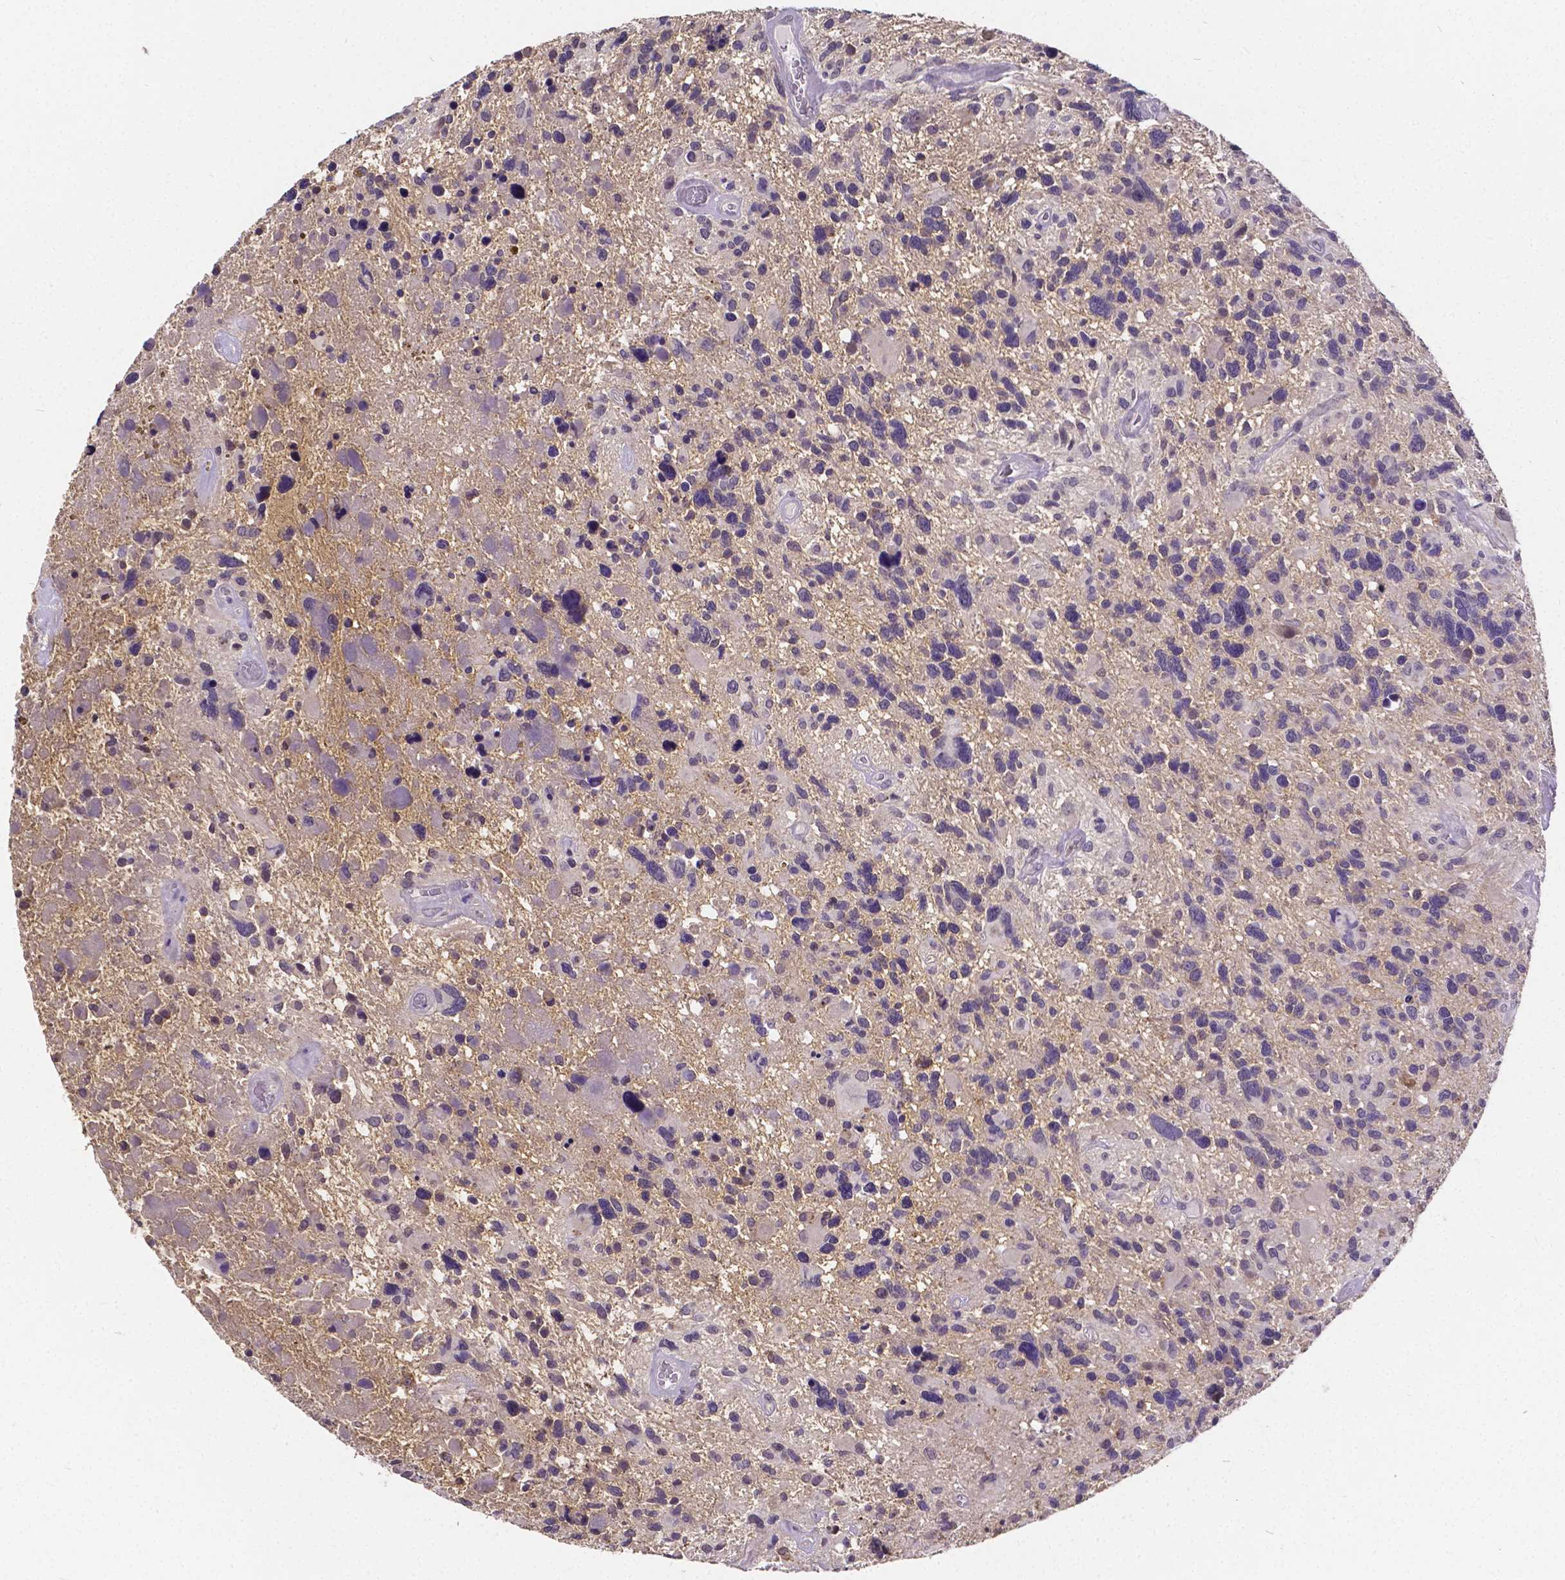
{"staining": {"intensity": "negative", "quantity": "none", "location": "none"}, "tissue": "glioma", "cell_type": "Tumor cells", "image_type": "cancer", "snomed": [{"axis": "morphology", "description": "Glioma, malignant, High grade"}, {"axis": "topography", "description": "Brain"}], "caption": "IHC histopathology image of neoplastic tissue: high-grade glioma (malignant) stained with DAB (3,3'-diaminobenzidine) reveals no significant protein expression in tumor cells.", "gene": "CTNNA2", "patient": {"sex": "male", "age": 49}}